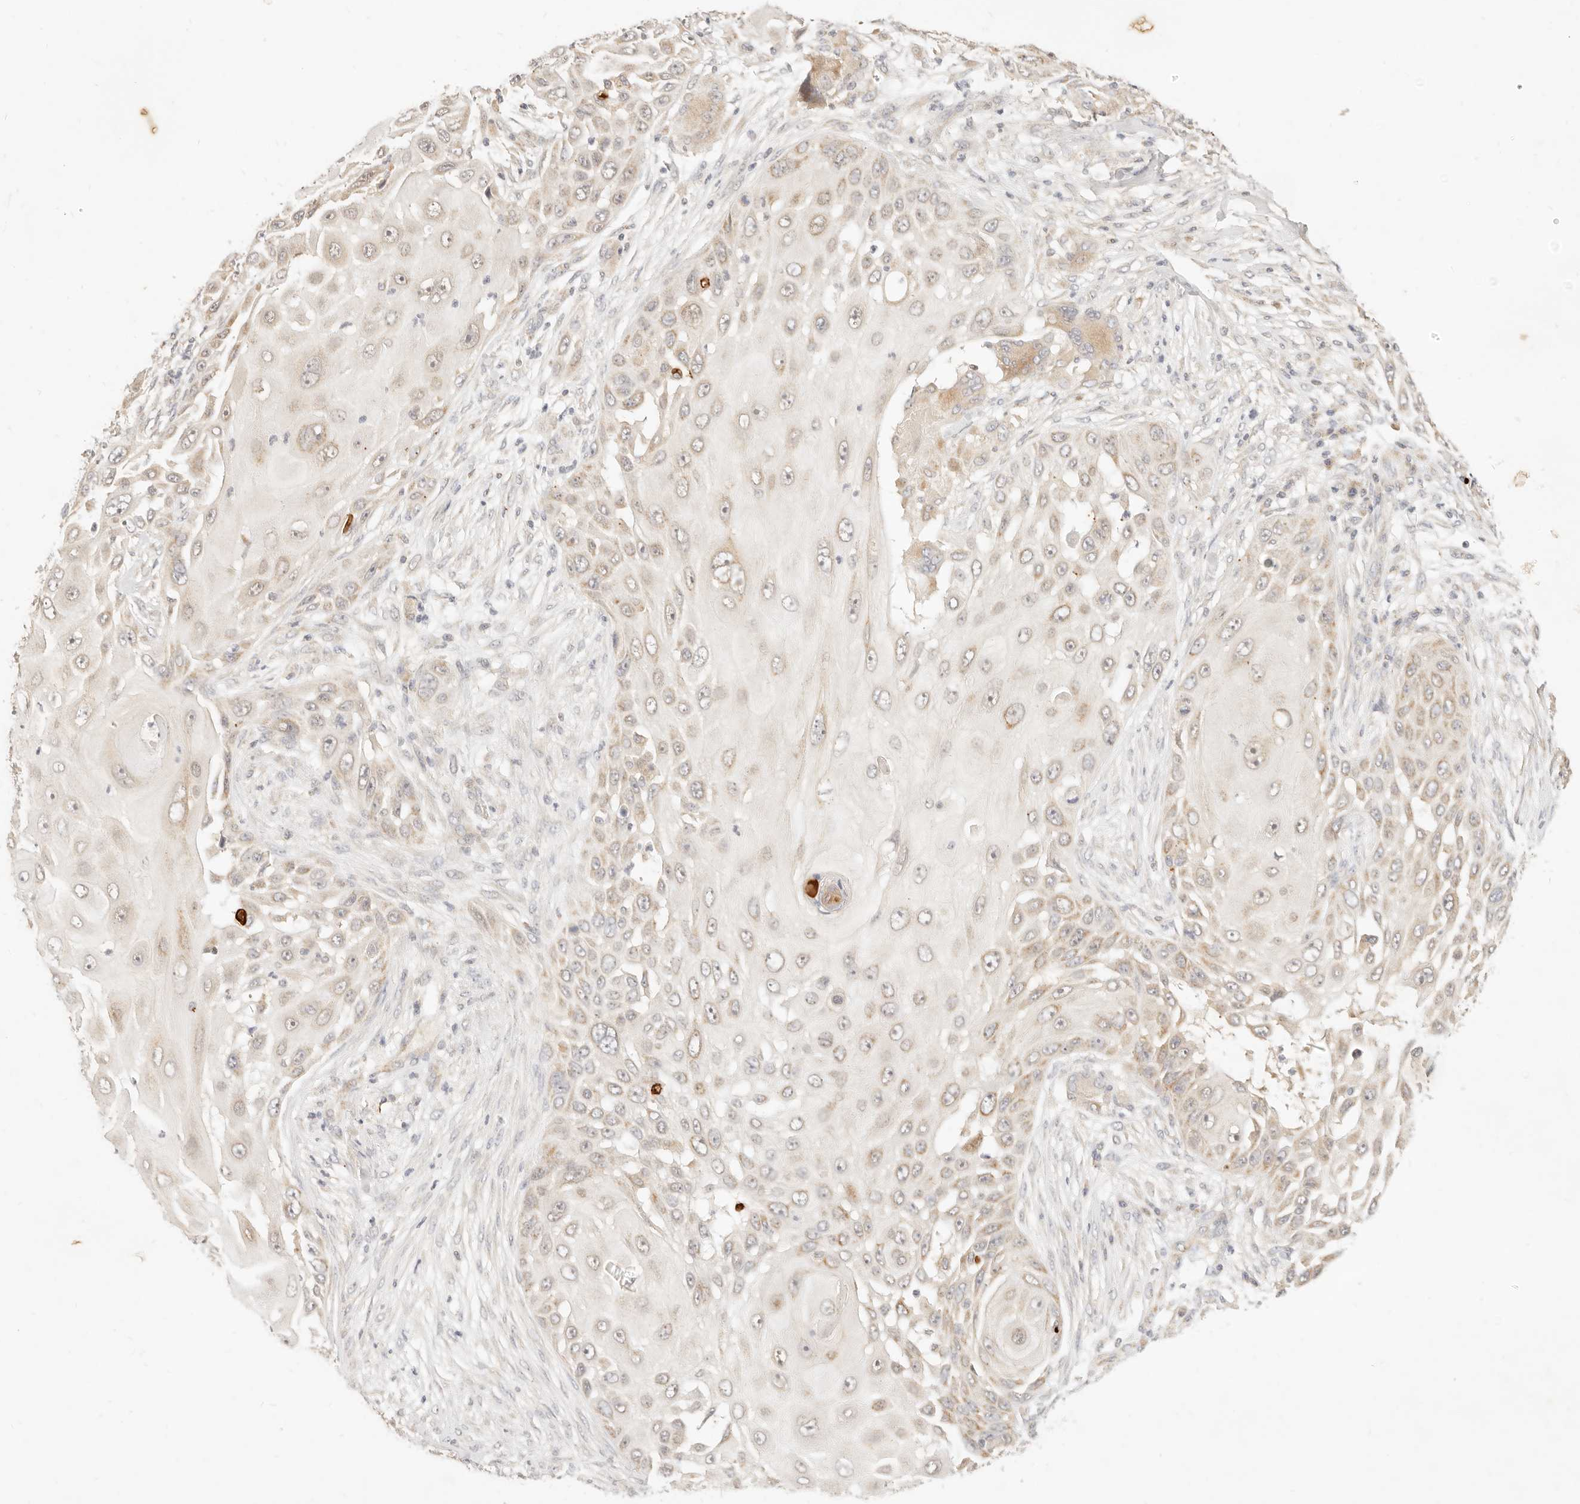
{"staining": {"intensity": "moderate", "quantity": "<25%", "location": "cytoplasmic/membranous"}, "tissue": "skin cancer", "cell_type": "Tumor cells", "image_type": "cancer", "snomed": [{"axis": "morphology", "description": "Squamous cell carcinoma, NOS"}, {"axis": "topography", "description": "Skin"}], "caption": "DAB immunohistochemical staining of human skin cancer (squamous cell carcinoma) exhibits moderate cytoplasmic/membranous protein expression in approximately <25% of tumor cells. (DAB (3,3'-diaminobenzidine) IHC with brightfield microscopy, high magnification).", "gene": "RUBCNL", "patient": {"sex": "female", "age": 44}}